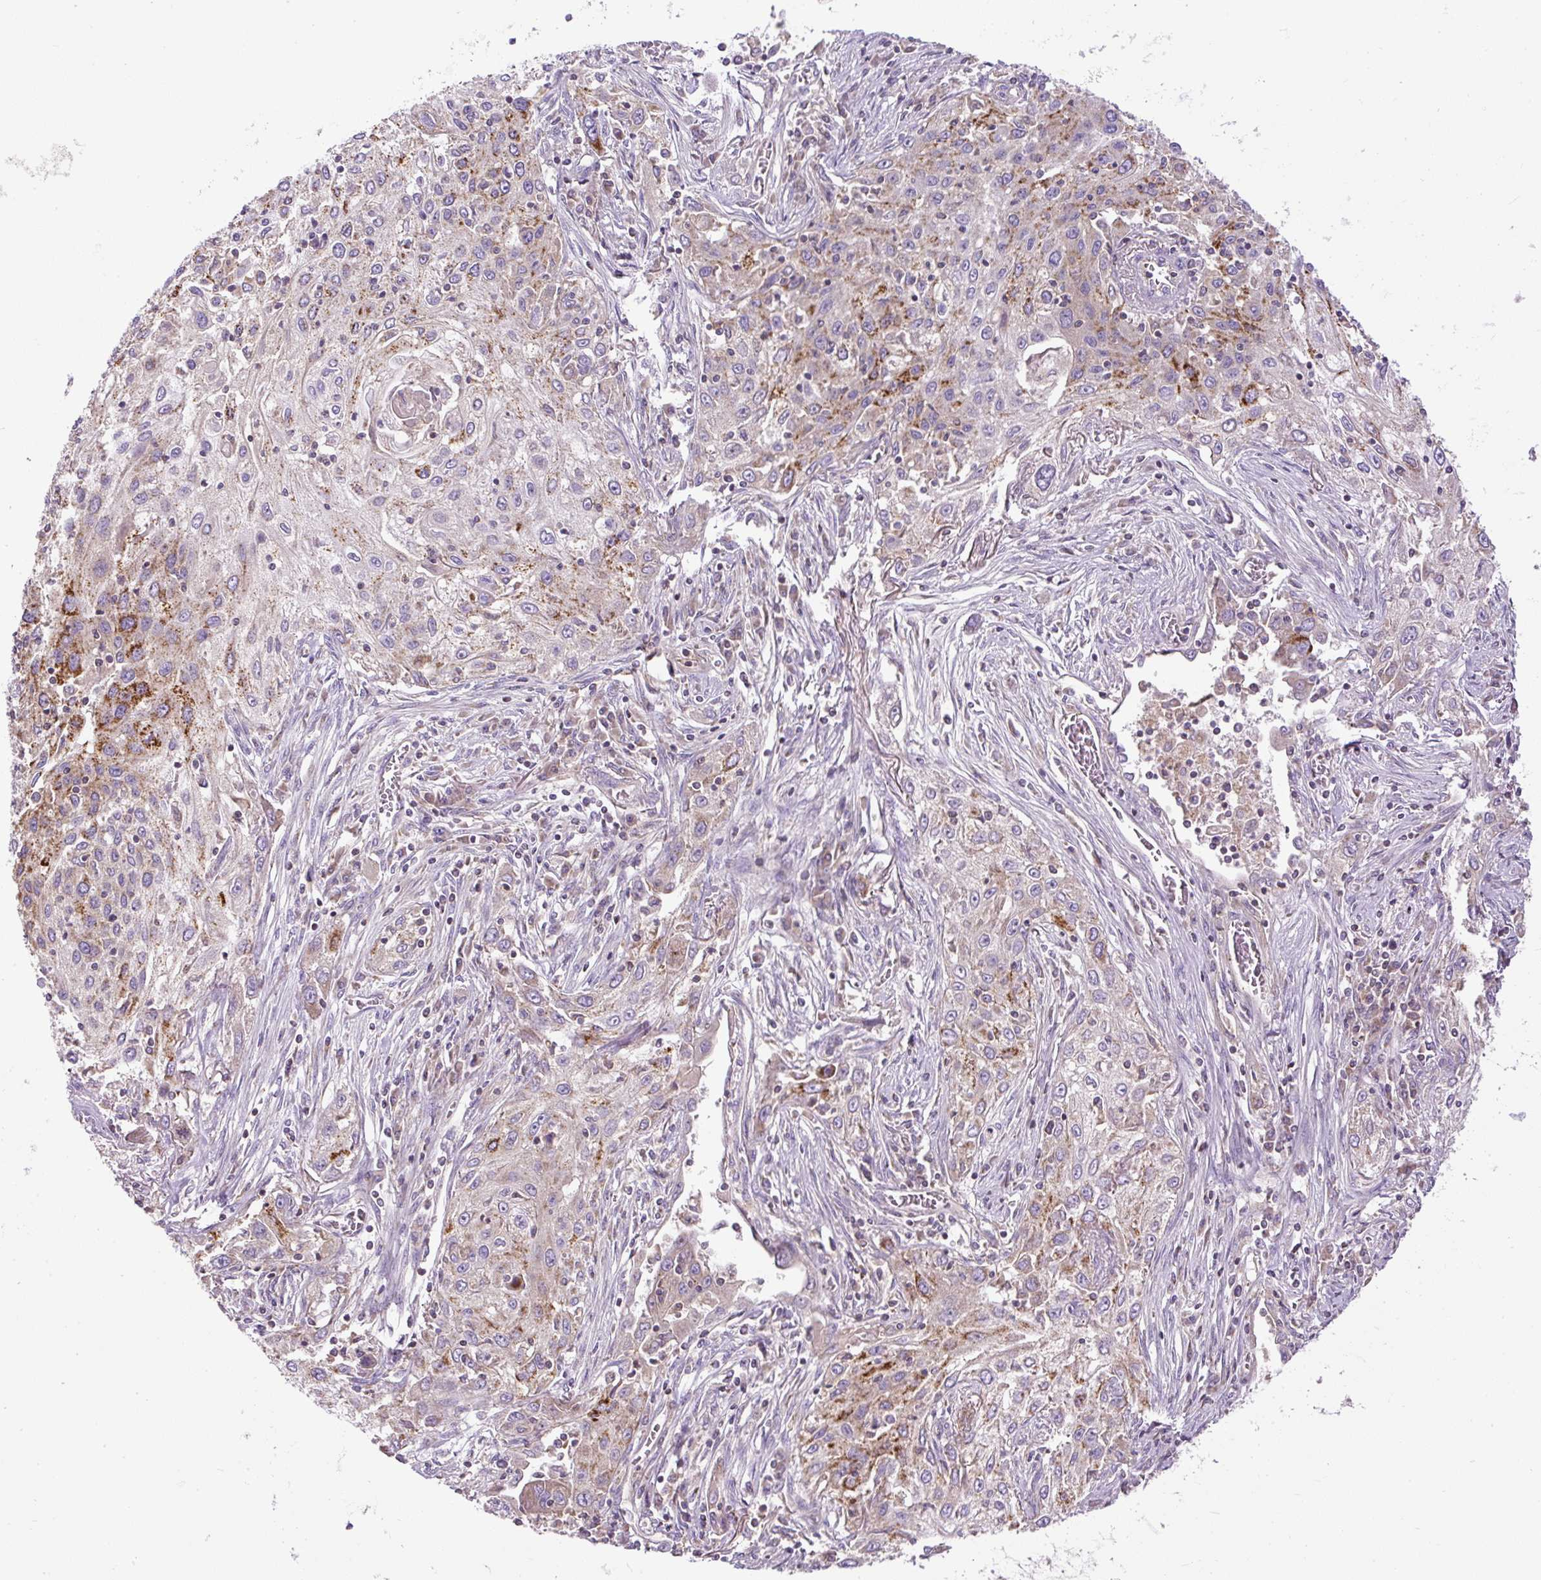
{"staining": {"intensity": "moderate", "quantity": "25%-75%", "location": "cytoplasmic/membranous"}, "tissue": "lung cancer", "cell_type": "Tumor cells", "image_type": "cancer", "snomed": [{"axis": "morphology", "description": "Squamous cell carcinoma, NOS"}, {"axis": "topography", "description": "Lung"}], "caption": "IHC (DAB) staining of human lung cancer (squamous cell carcinoma) shows moderate cytoplasmic/membranous protein staining in approximately 25%-75% of tumor cells.", "gene": "ZNF547", "patient": {"sex": "female", "age": 69}}